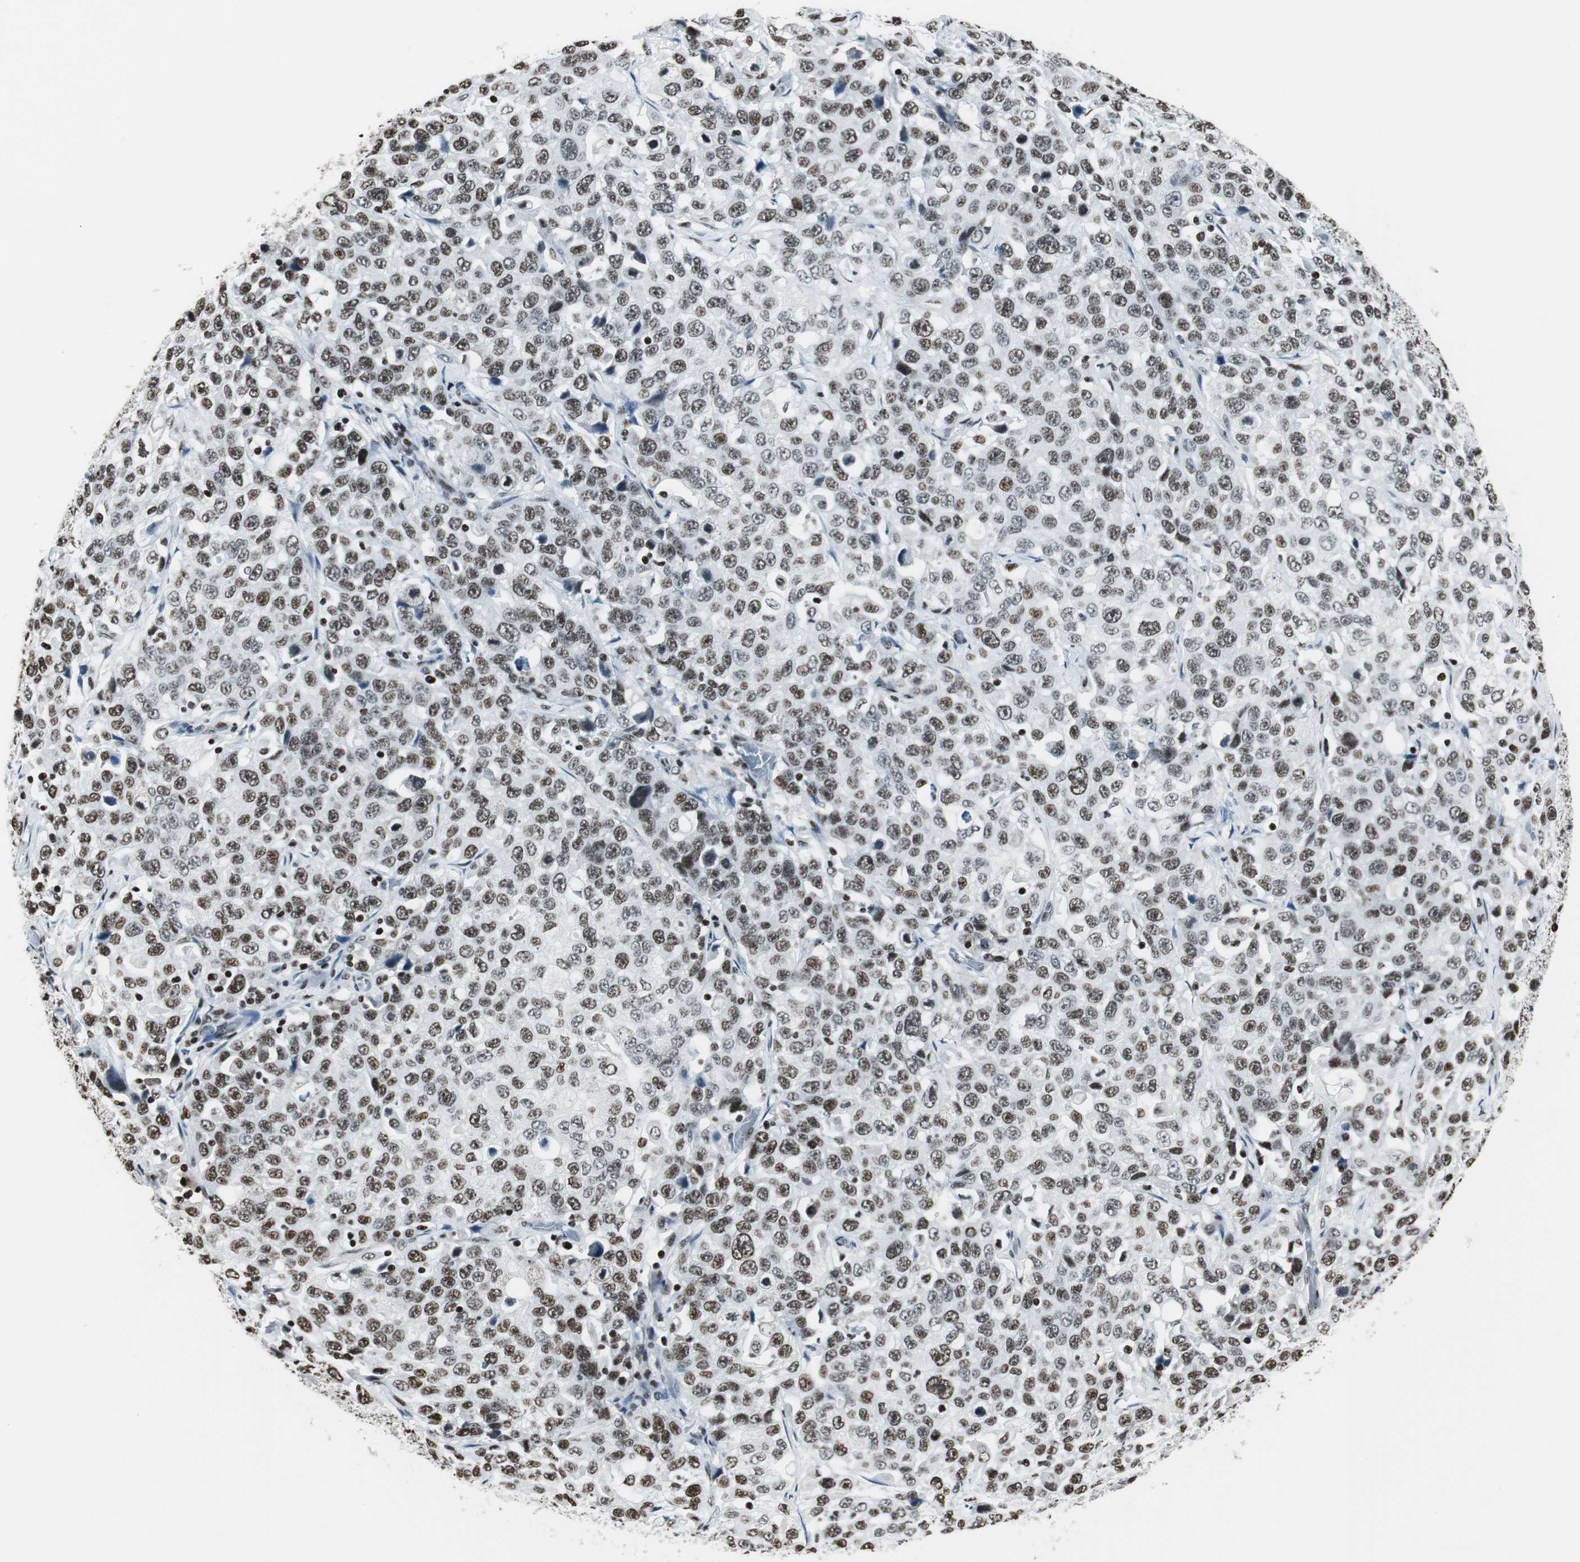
{"staining": {"intensity": "weak", "quantity": ">75%", "location": "nuclear"}, "tissue": "stomach cancer", "cell_type": "Tumor cells", "image_type": "cancer", "snomed": [{"axis": "morphology", "description": "Normal tissue, NOS"}, {"axis": "morphology", "description": "Adenocarcinoma, NOS"}, {"axis": "topography", "description": "Stomach"}], "caption": "Immunohistochemistry (IHC) image of human stomach adenocarcinoma stained for a protein (brown), which reveals low levels of weak nuclear expression in approximately >75% of tumor cells.", "gene": "RBBP4", "patient": {"sex": "male", "age": 48}}